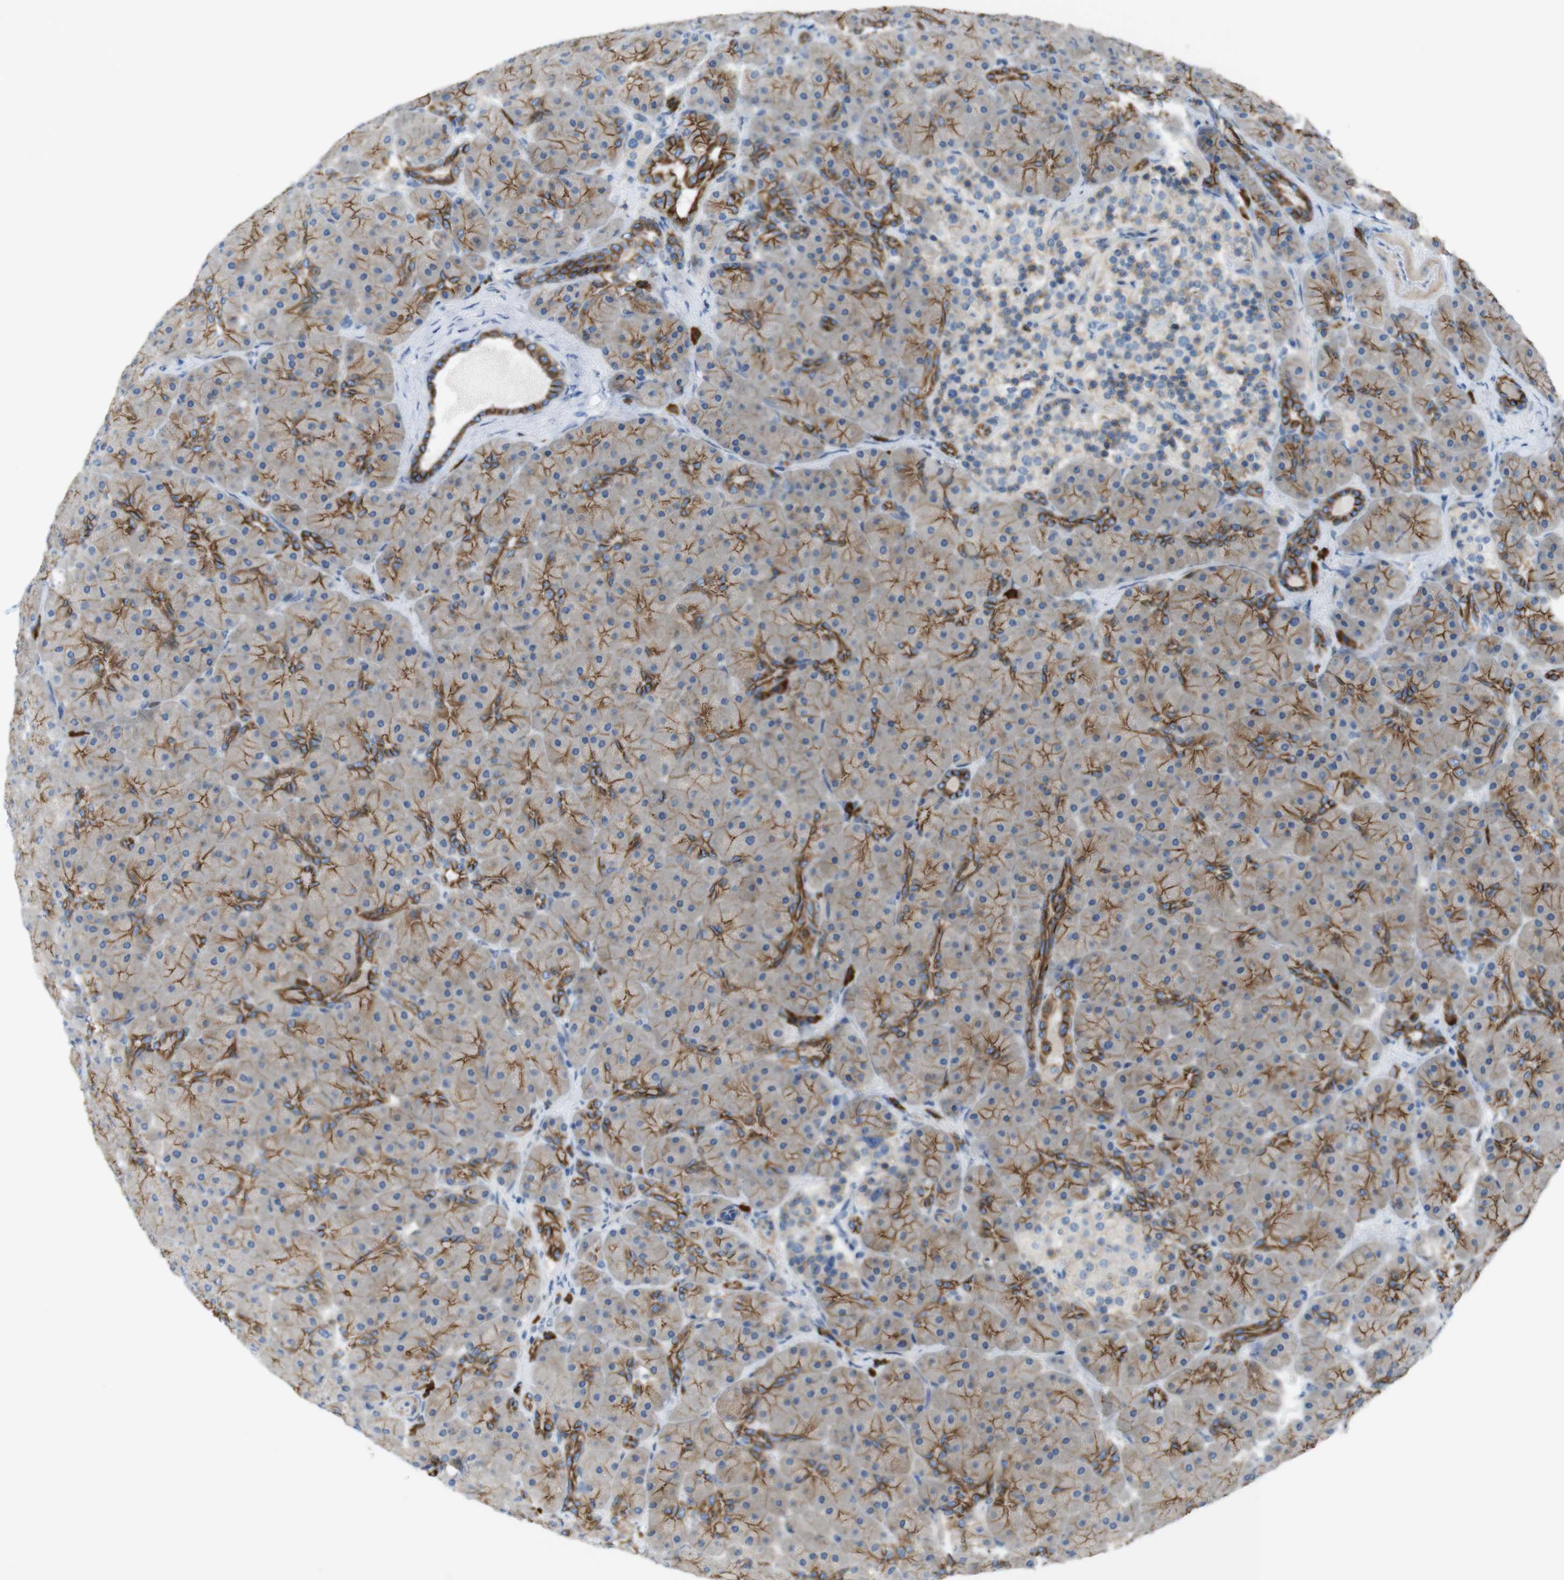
{"staining": {"intensity": "moderate", "quantity": "25%-75%", "location": "cytoplasmic/membranous"}, "tissue": "pancreas", "cell_type": "Exocrine glandular cells", "image_type": "normal", "snomed": [{"axis": "morphology", "description": "Normal tissue, NOS"}, {"axis": "topography", "description": "Pancreas"}], "caption": "Exocrine glandular cells reveal moderate cytoplasmic/membranous staining in about 25%-75% of cells in benign pancreas. (Stains: DAB (3,3'-diaminobenzidine) in brown, nuclei in blue, Microscopy: brightfield microscopy at high magnification).", "gene": "CLMN", "patient": {"sex": "male", "age": 66}}